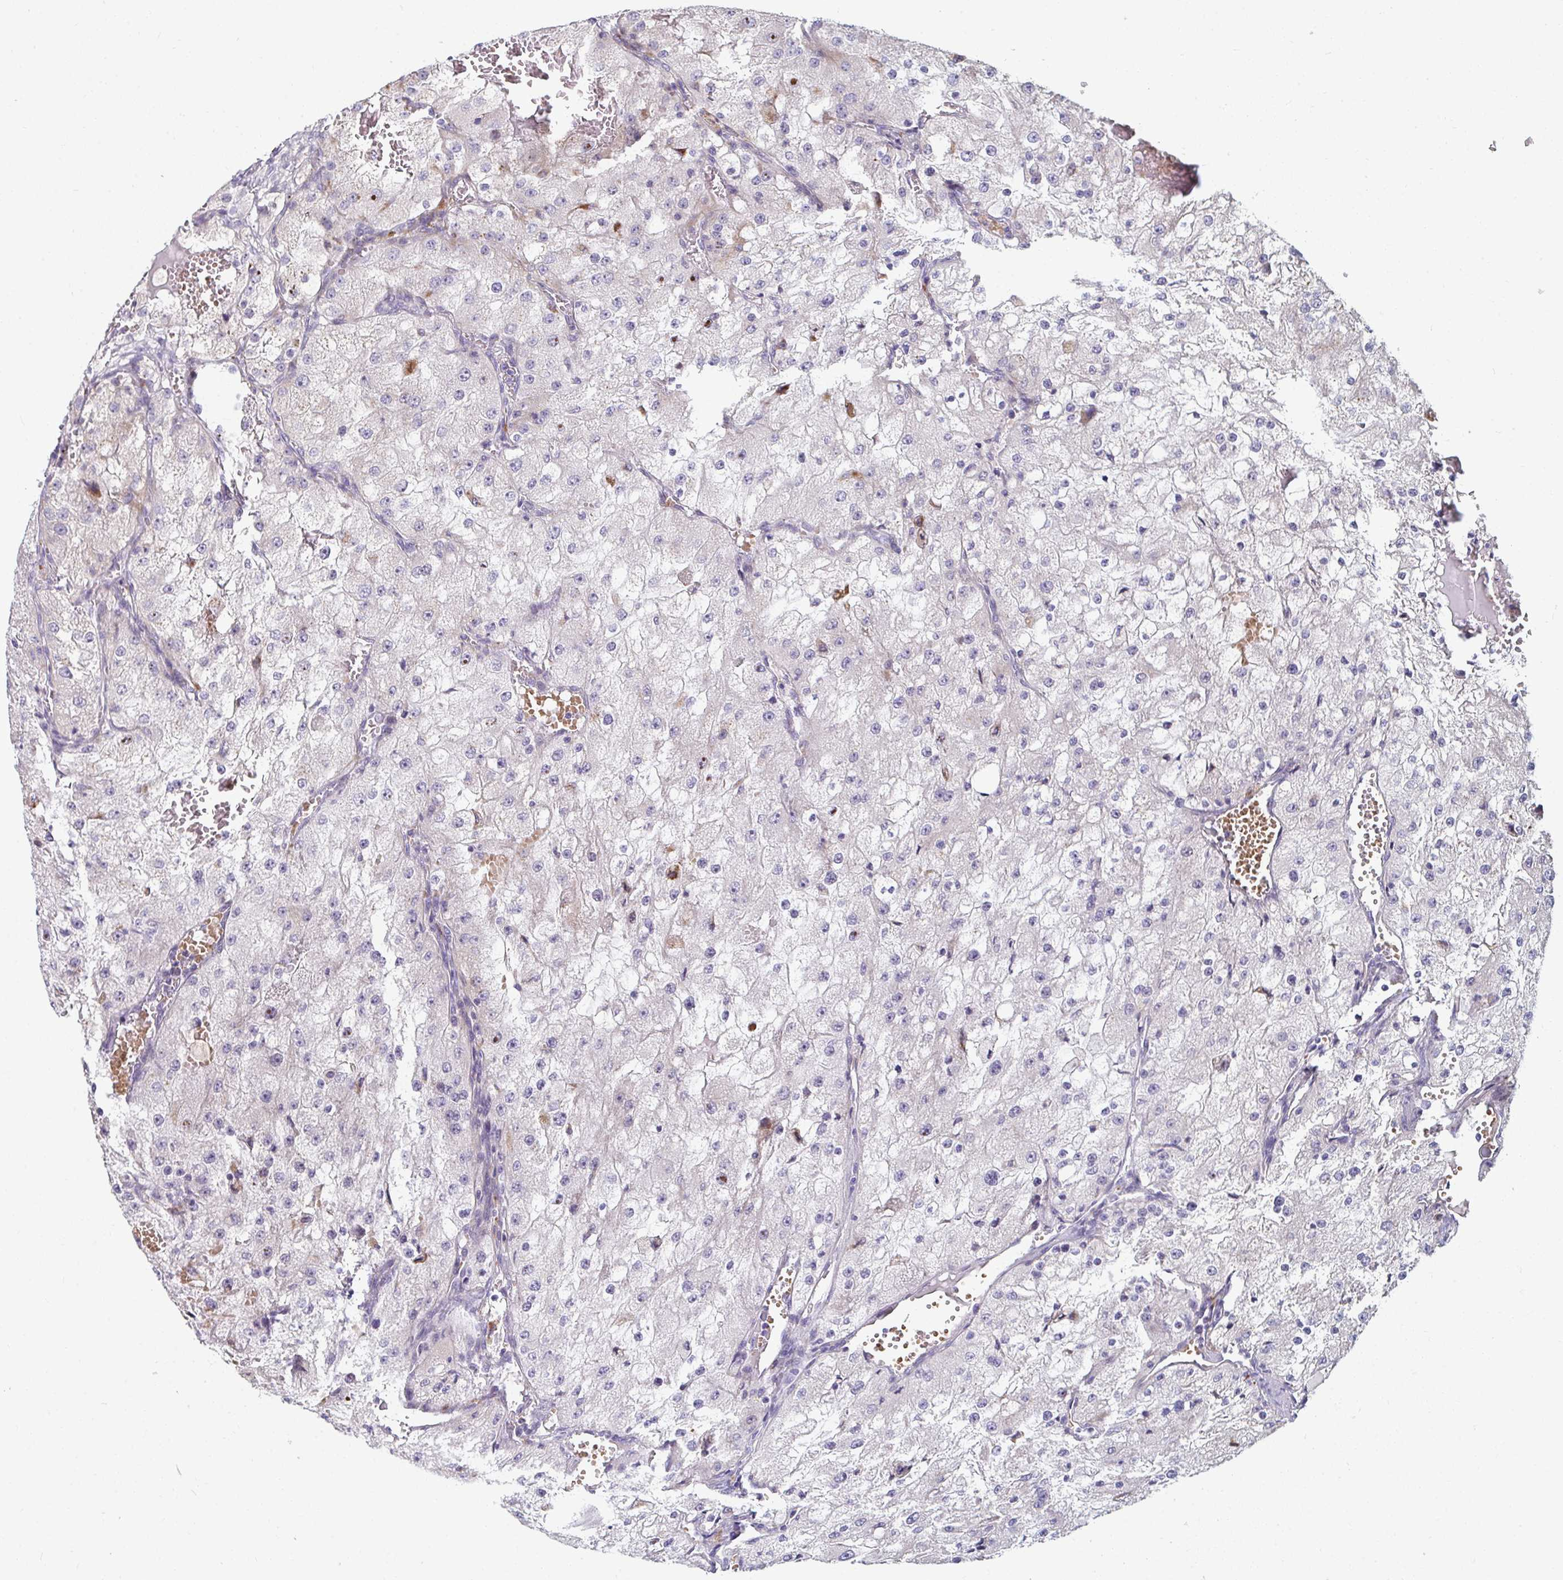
{"staining": {"intensity": "negative", "quantity": "none", "location": "none"}, "tissue": "renal cancer", "cell_type": "Tumor cells", "image_type": "cancer", "snomed": [{"axis": "morphology", "description": "Adenocarcinoma, NOS"}, {"axis": "topography", "description": "Kidney"}], "caption": "Renal cancer (adenocarcinoma) was stained to show a protein in brown. There is no significant positivity in tumor cells. (DAB IHC visualized using brightfield microscopy, high magnification).", "gene": "EIF1AD", "patient": {"sex": "female", "age": 74}}